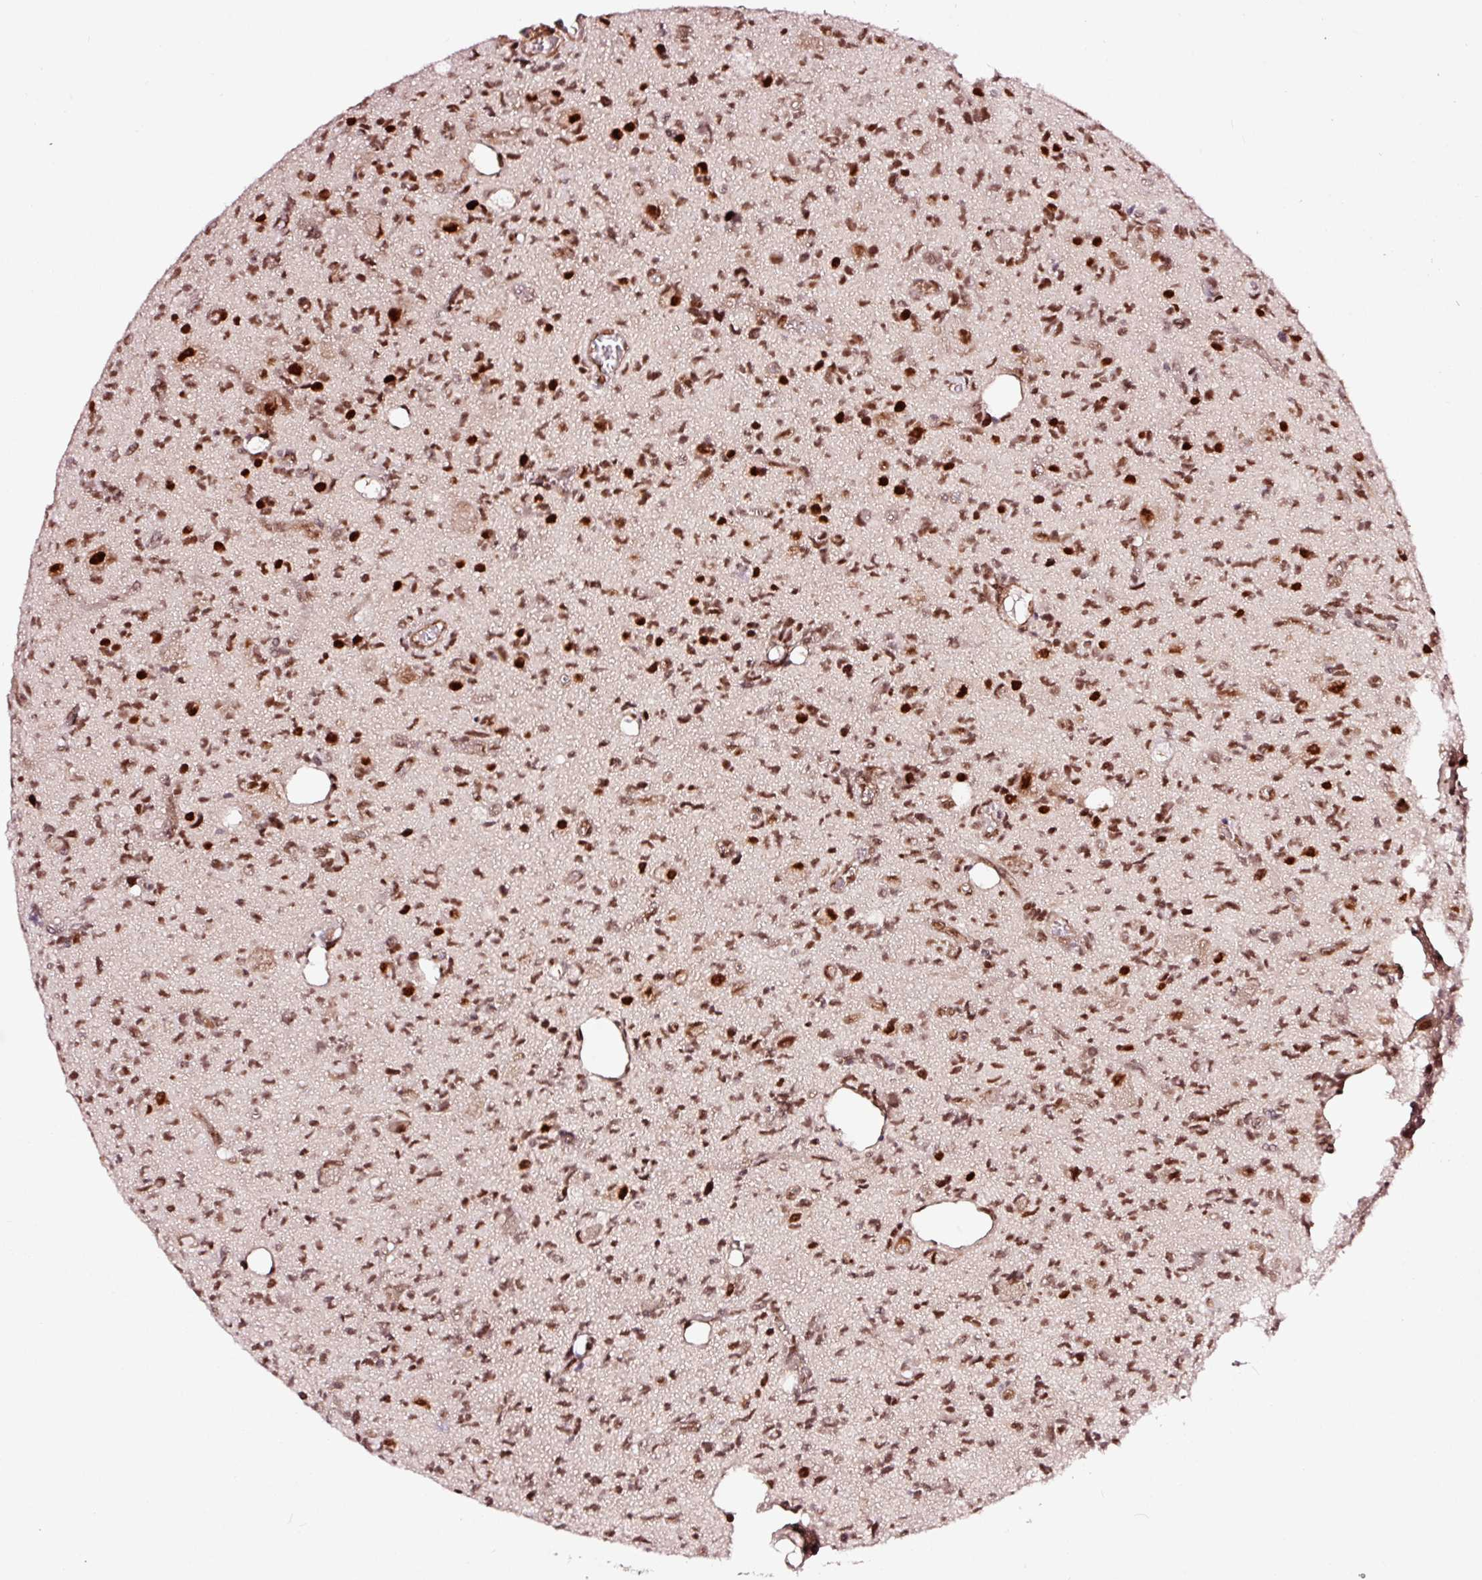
{"staining": {"intensity": "strong", "quantity": ">75%", "location": "nuclear"}, "tissue": "glioma", "cell_type": "Tumor cells", "image_type": "cancer", "snomed": [{"axis": "morphology", "description": "Glioma, malignant, High grade"}, {"axis": "topography", "description": "Brain"}], "caption": "A photomicrograph of human glioma stained for a protein demonstrates strong nuclear brown staining in tumor cells.", "gene": "TPM1", "patient": {"sex": "male", "age": 76}}